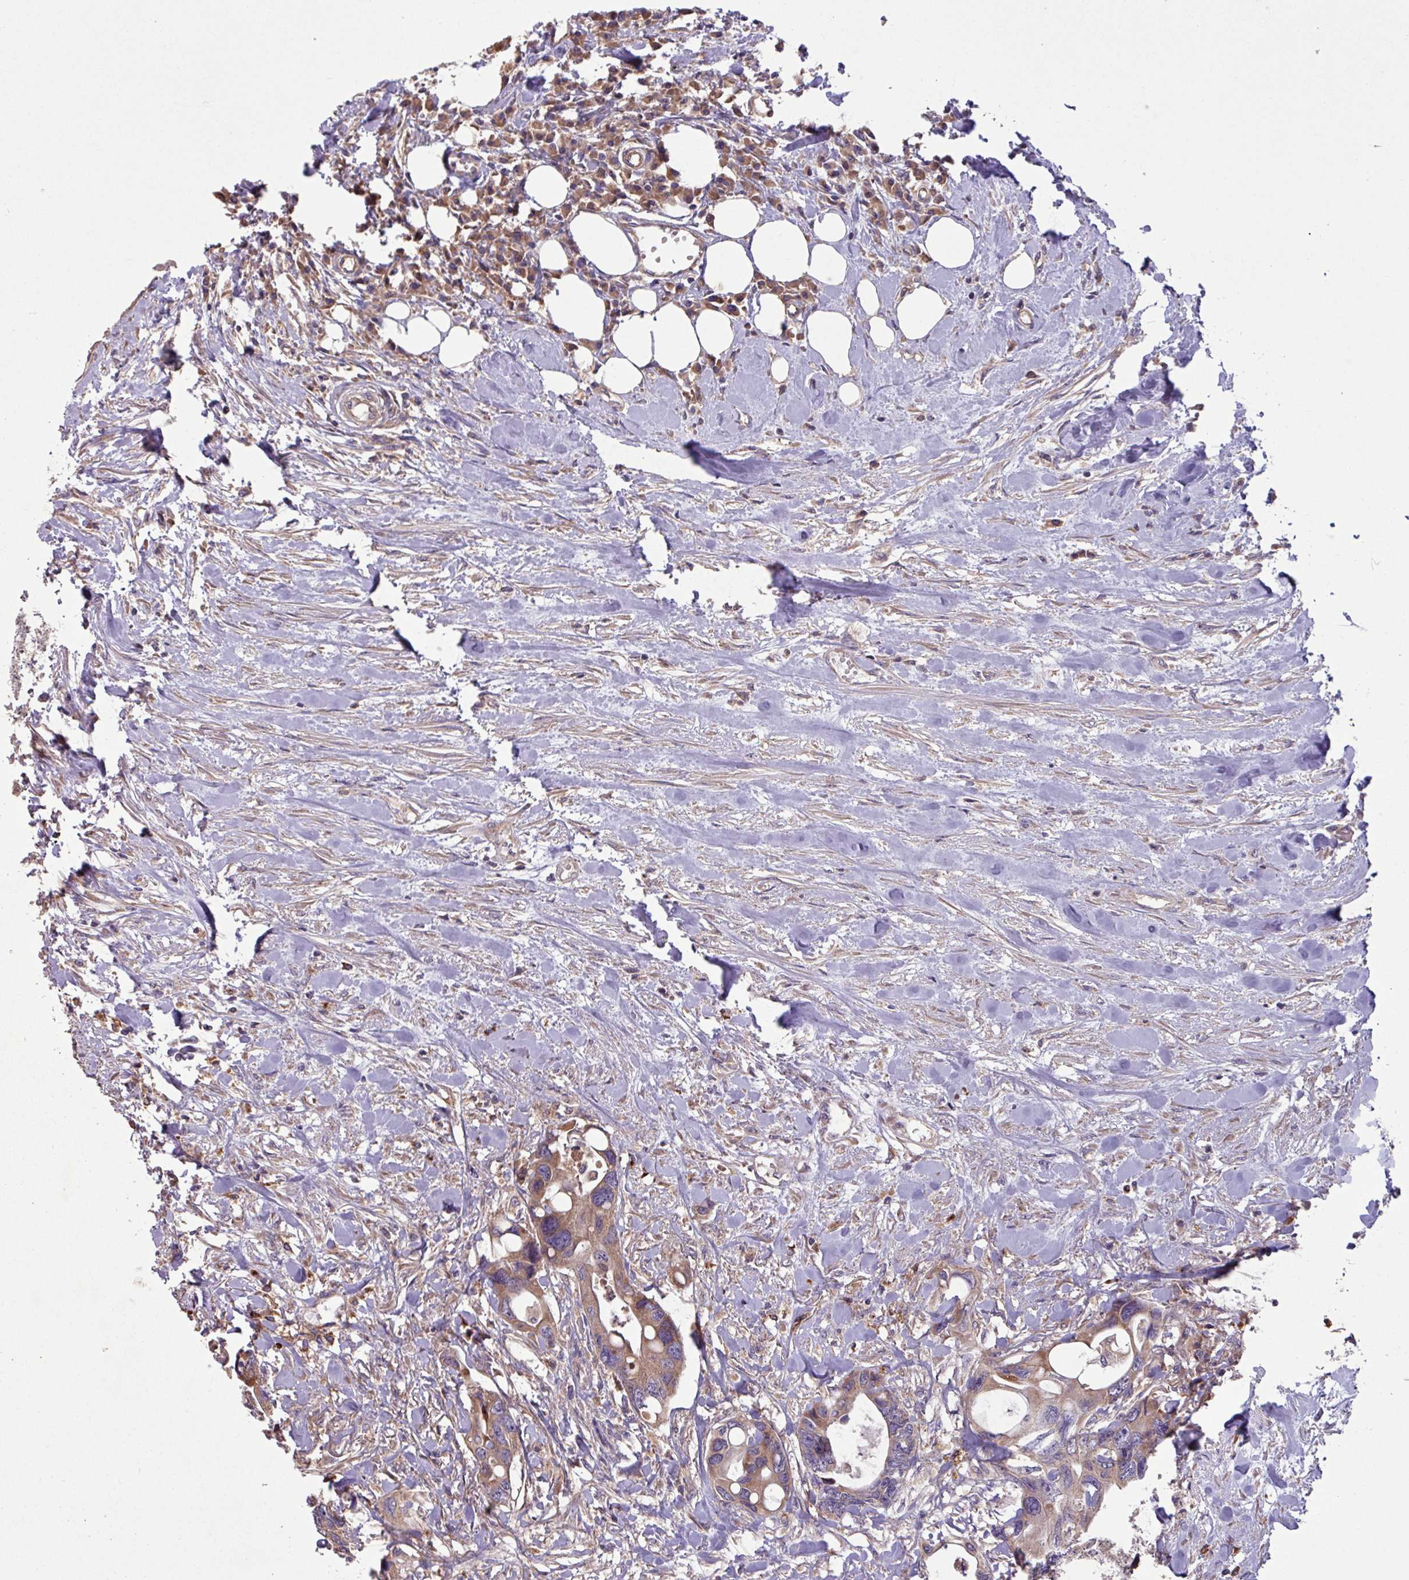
{"staining": {"intensity": "moderate", "quantity": "25%-75%", "location": "cytoplasmic/membranous"}, "tissue": "colorectal cancer", "cell_type": "Tumor cells", "image_type": "cancer", "snomed": [{"axis": "morphology", "description": "Adenocarcinoma, NOS"}, {"axis": "topography", "description": "Rectum"}], "caption": "A brown stain highlights moderate cytoplasmic/membranous expression of a protein in colorectal cancer tumor cells.", "gene": "PTPRQ", "patient": {"sex": "male", "age": 57}}